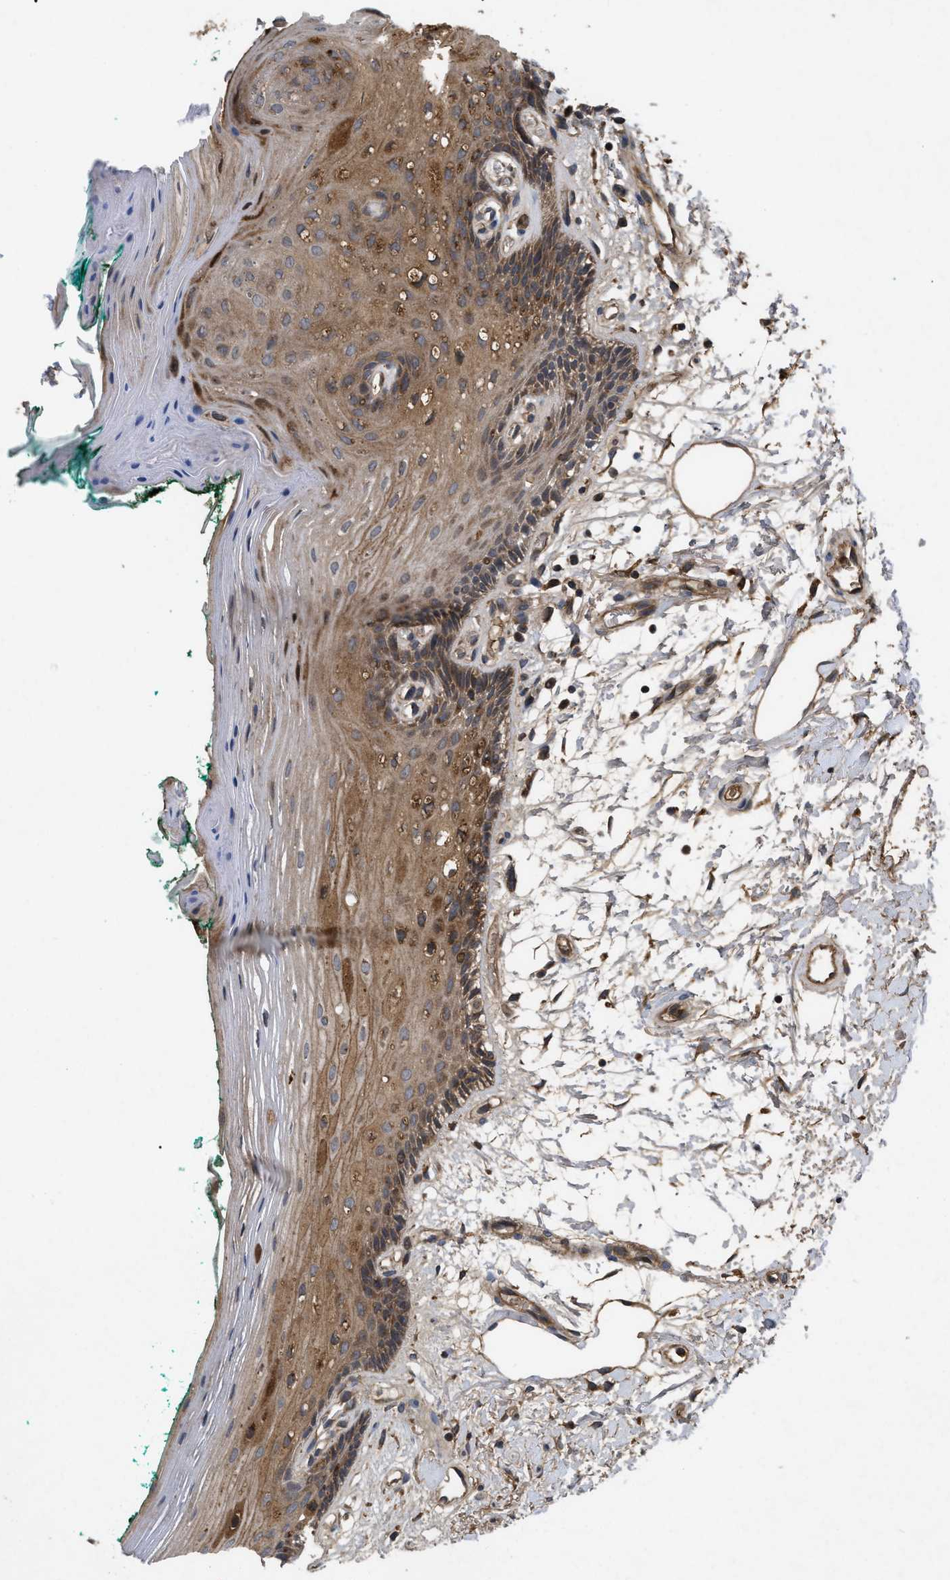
{"staining": {"intensity": "moderate", "quantity": "25%-75%", "location": "cytoplasmic/membranous"}, "tissue": "oral mucosa", "cell_type": "Squamous epithelial cells", "image_type": "normal", "snomed": [{"axis": "morphology", "description": "Normal tissue, NOS"}, {"axis": "topography", "description": "Skeletal muscle"}, {"axis": "topography", "description": "Oral tissue"}, {"axis": "topography", "description": "Peripheral nerve tissue"}], "caption": "Protein staining of normal oral mucosa exhibits moderate cytoplasmic/membranous expression in about 25%-75% of squamous epithelial cells. The protein is shown in brown color, while the nuclei are stained blue.", "gene": "RAB2A", "patient": {"sex": "female", "age": 84}}